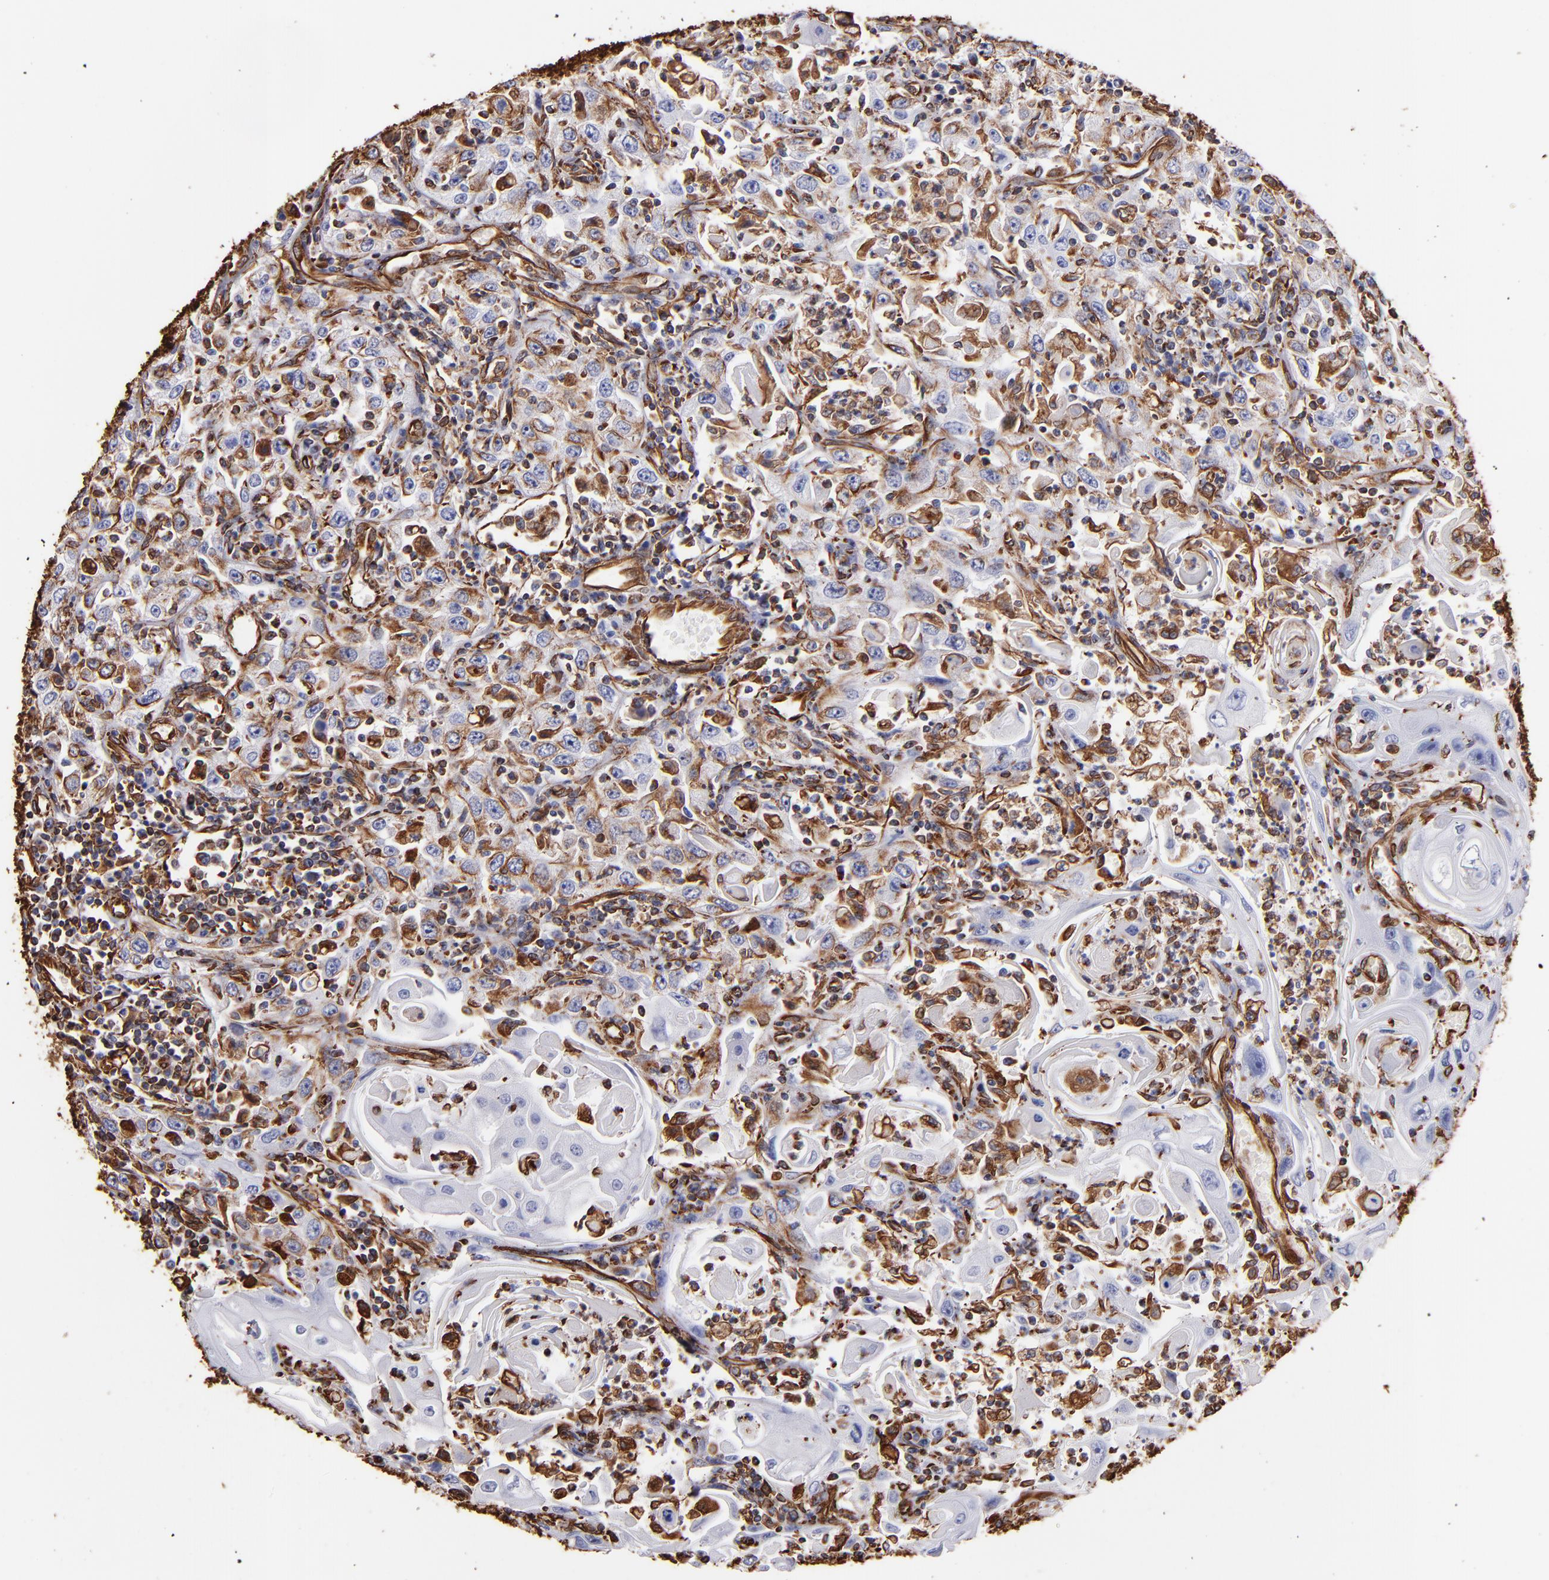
{"staining": {"intensity": "moderate", "quantity": "25%-75%", "location": "cytoplasmic/membranous"}, "tissue": "head and neck cancer", "cell_type": "Tumor cells", "image_type": "cancer", "snomed": [{"axis": "morphology", "description": "Squamous cell carcinoma, NOS"}, {"axis": "topography", "description": "Oral tissue"}, {"axis": "topography", "description": "Head-Neck"}], "caption": "Human squamous cell carcinoma (head and neck) stained with a brown dye exhibits moderate cytoplasmic/membranous positive expression in approximately 25%-75% of tumor cells.", "gene": "VIM", "patient": {"sex": "female", "age": 76}}